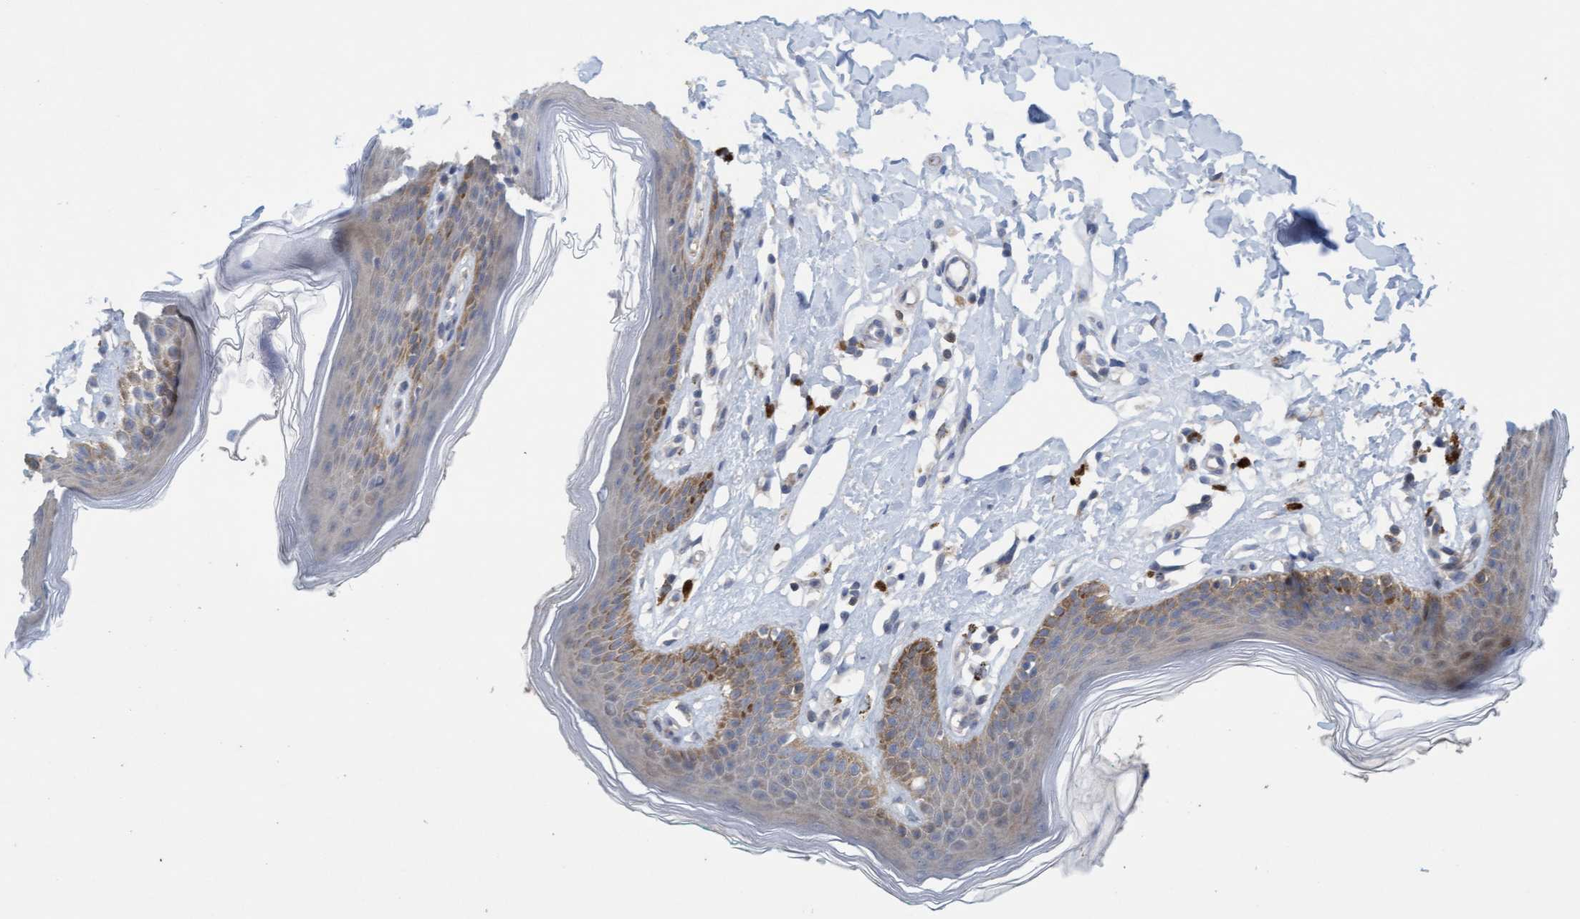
{"staining": {"intensity": "moderate", "quantity": "<25%", "location": "cytoplasmic/membranous"}, "tissue": "skin", "cell_type": "Epidermal cells", "image_type": "normal", "snomed": [{"axis": "morphology", "description": "Normal tissue, NOS"}, {"axis": "topography", "description": "Vulva"}], "caption": "Benign skin was stained to show a protein in brown. There is low levels of moderate cytoplasmic/membranous positivity in about <25% of epidermal cells. Immunohistochemistry (ihc) stains the protein of interest in brown and the nuclei are stained blue.", "gene": "KLHL25", "patient": {"sex": "female", "age": 66}}